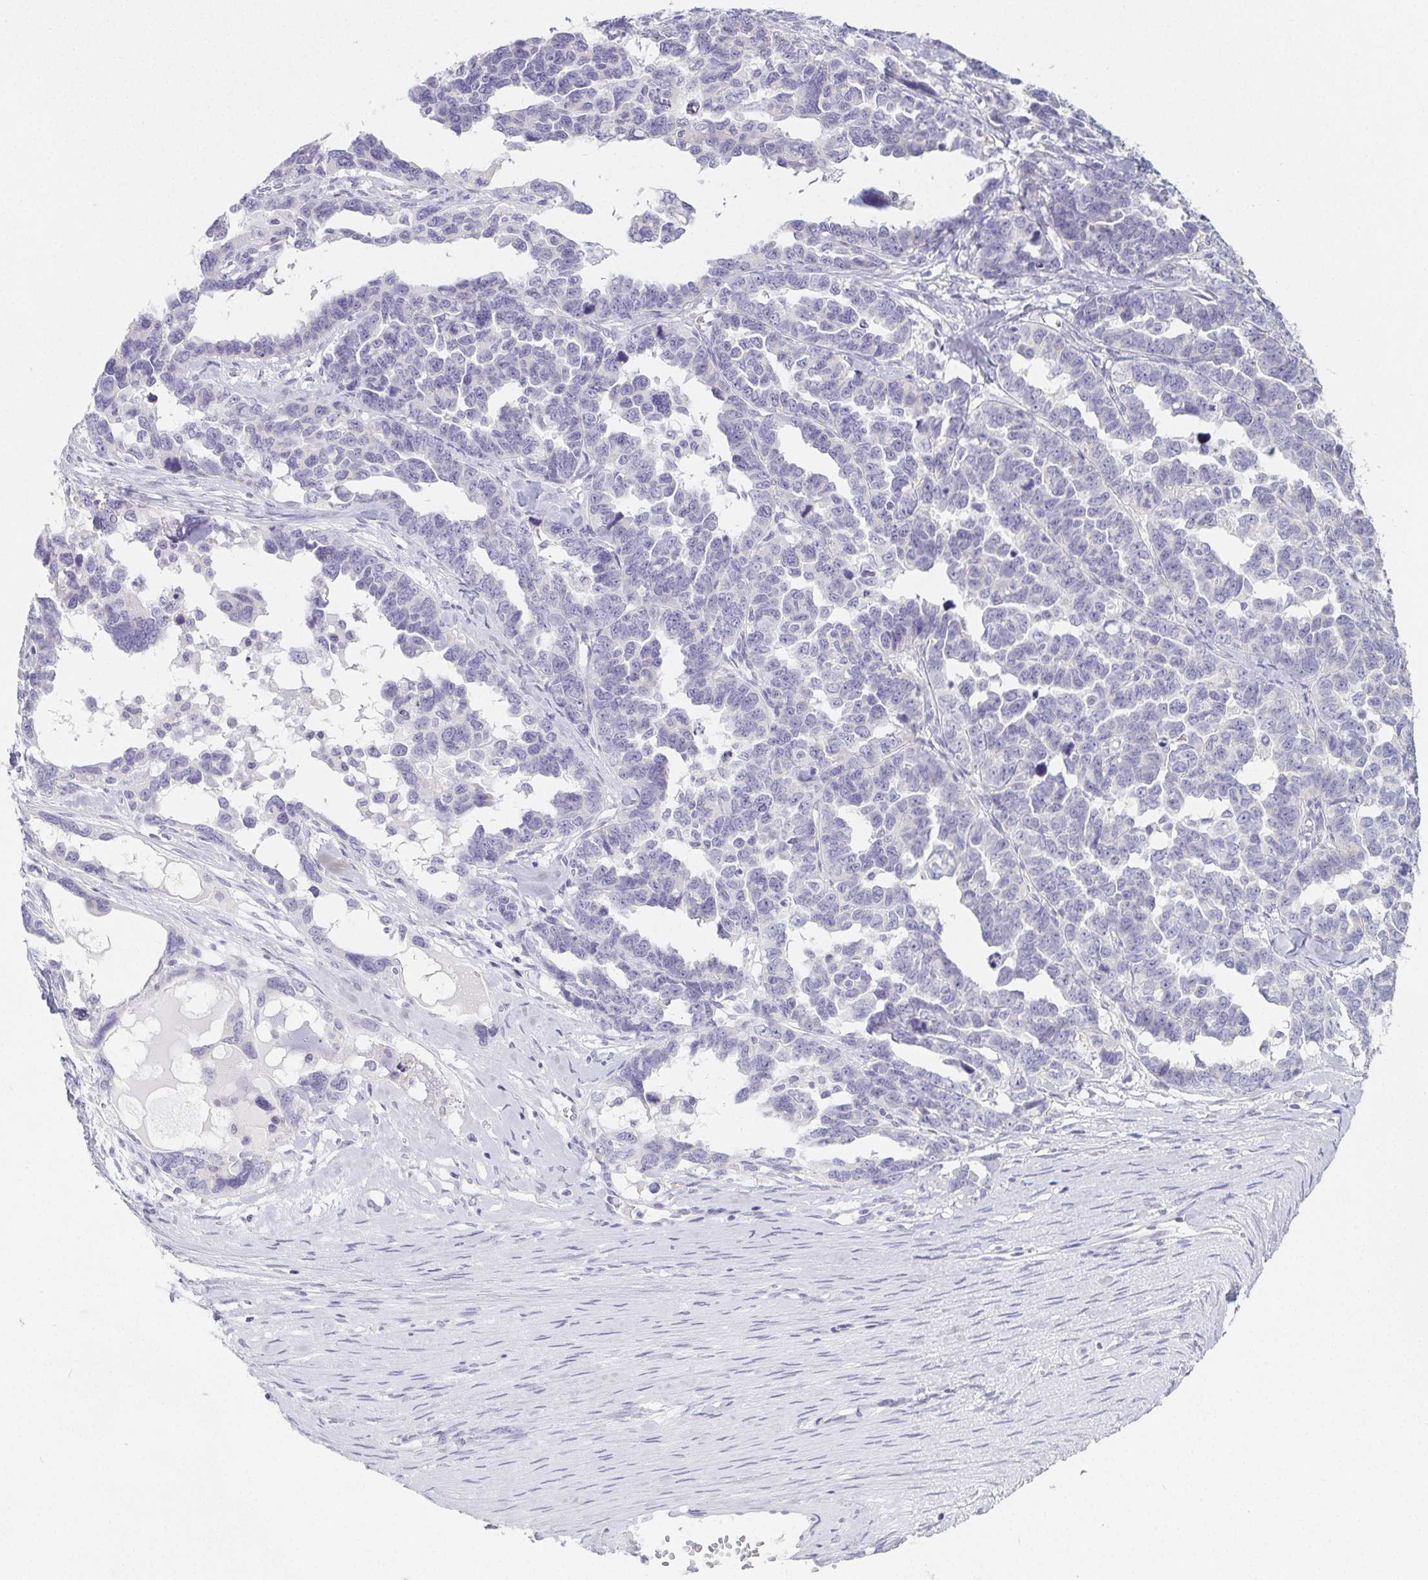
{"staining": {"intensity": "negative", "quantity": "none", "location": "none"}, "tissue": "ovarian cancer", "cell_type": "Tumor cells", "image_type": "cancer", "snomed": [{"axis": "morphology", "description": "Cystadenocarcinoma, serous, NOS"}, {"axis": "topography", "description": "Ovary"}], "caption": "Tumor cells show no significant protein positivity in ovarian cancer (serous cystadenocarcinoma).", "gene": "GLIPR1L1", "patient": {"sex": "female", "age": 69}}